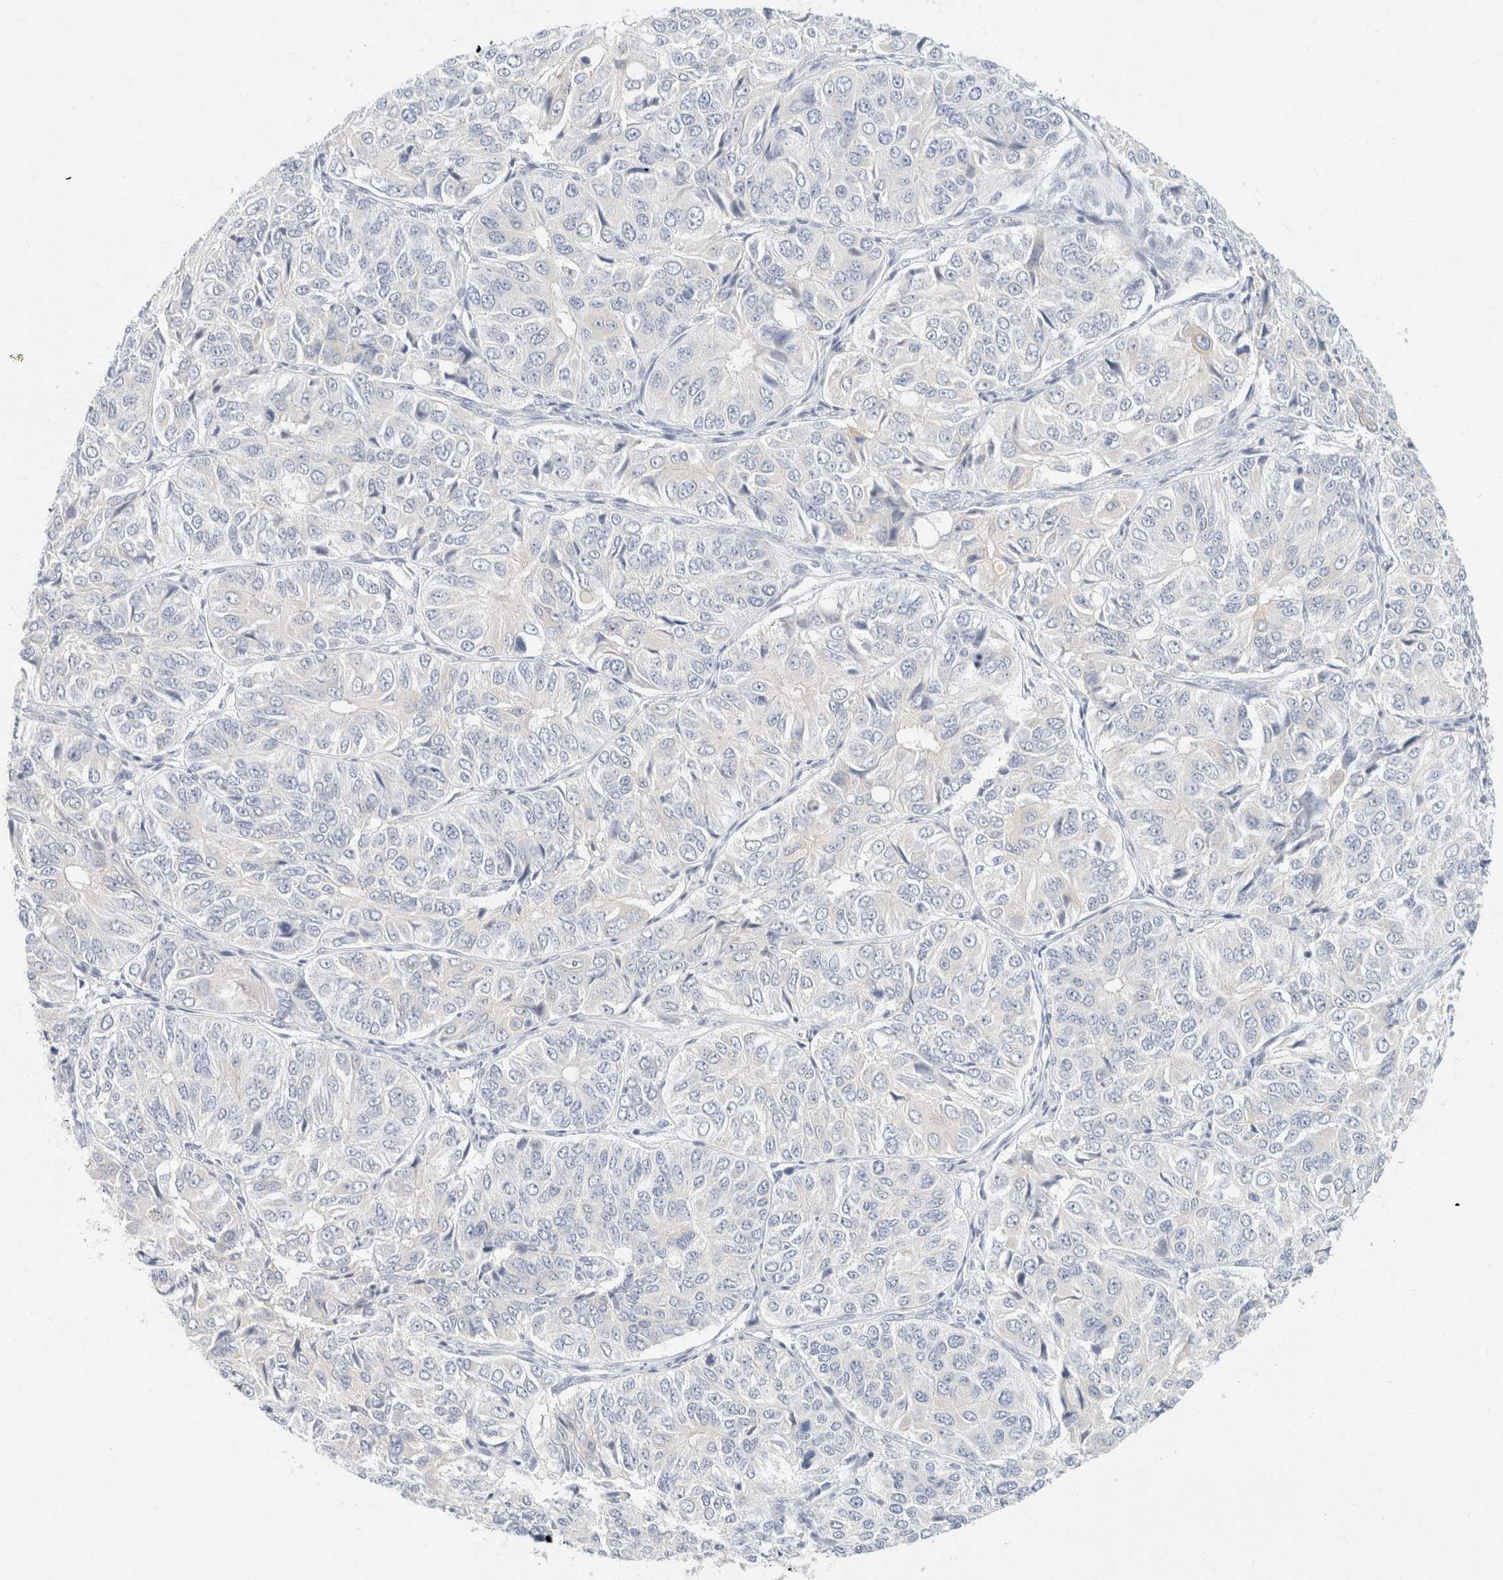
{"staining": {"intensity": "negative", "quantity": "none", "location": "none"}, "tissue": "ovarian cancer", "cell_type": "Tumor cells", "image_type": "cancer", "snomed": [{"axis": "morphology", "description": "Carcinoma, endometroid"}, {"axis": "topography", "description": "Ovary"}], "caption": "This is an immunohistochemistry (IHC) histopathology image of human ovarian cancer (endometroid carcinoma). There is no positivity in tumor cells.", "gene": "KRT20", "patient": {"sex": "female", "age": 51}}